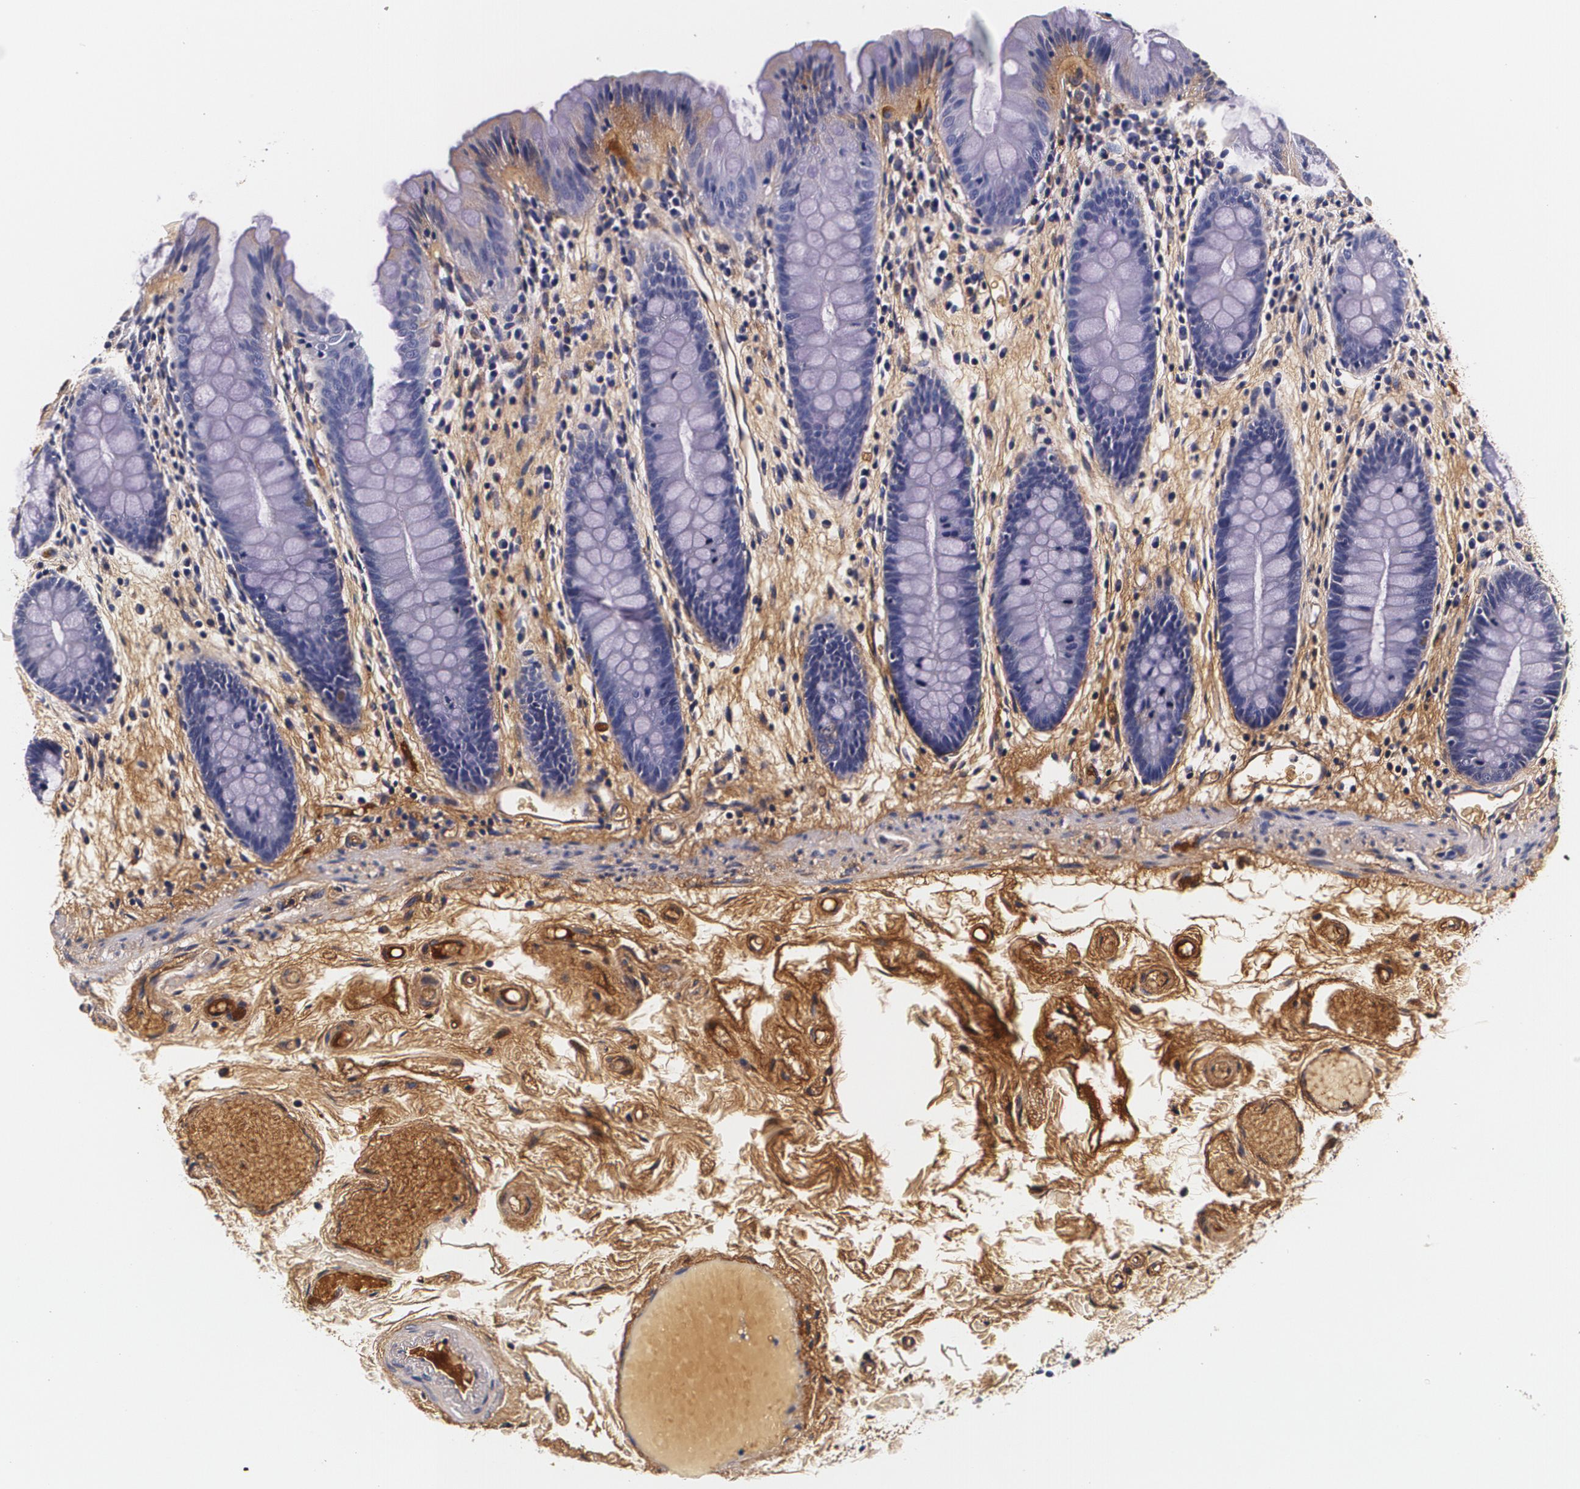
{"staining": {"intensity": "negative", "quantity": "none", "location": "none"}, "tissue": "colon", "cell_type": "Endothelial cells", "image_type": "normal", "snomed": [{"axis": "morphology", "description": "Normal tissue, NOS"}, {"axis": "topography", "description": "Smooth muscle"}, {"axis": "topography", "description": "Colon"}], "caption": "This is an immunohistochemistry (IHC) image of benign colon. There is no positivity in endothelial cells.", "gene": "TTR", "patient": {"sex": "male", "age": 67}}